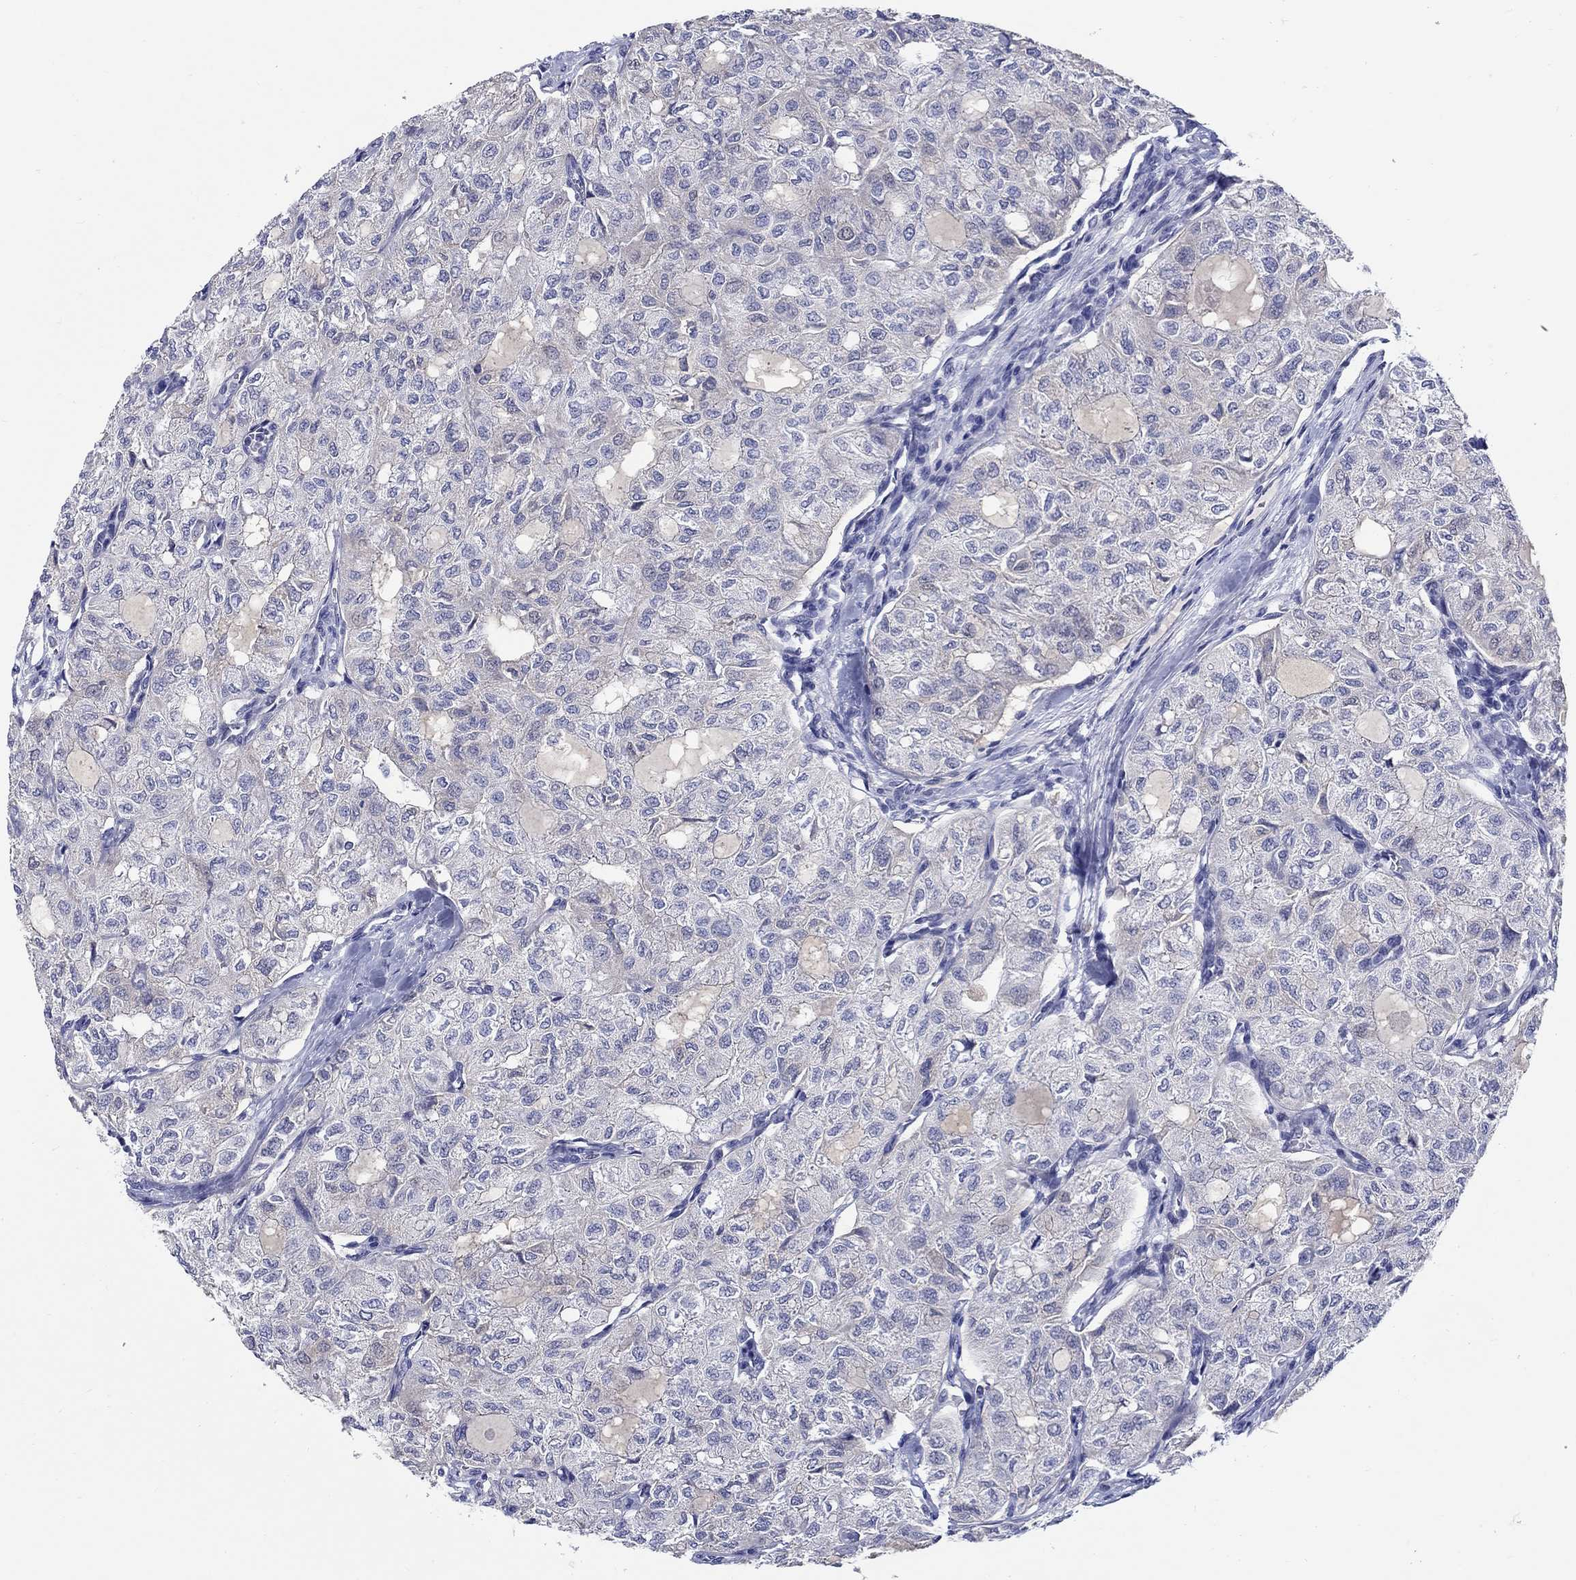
{"staining": {"intensity": "negative", "quantity": "none", "location": "none"}, "tissue": "thyroid cancer", "cell_type": "Tumor cells", "image_type": "cancer", "snomed": [{"axis": "morphology", "description": "Follicular adenoma carcinoma, NOS"}, {"axis": "topography", "description": "Thyroid gland"}], "caption": "Tumor cells show no significant expression in thyroid follicular adenoma carcinoma.", "gene": "SLC30A3", "patient": {"sex": "male", "age": 75}}